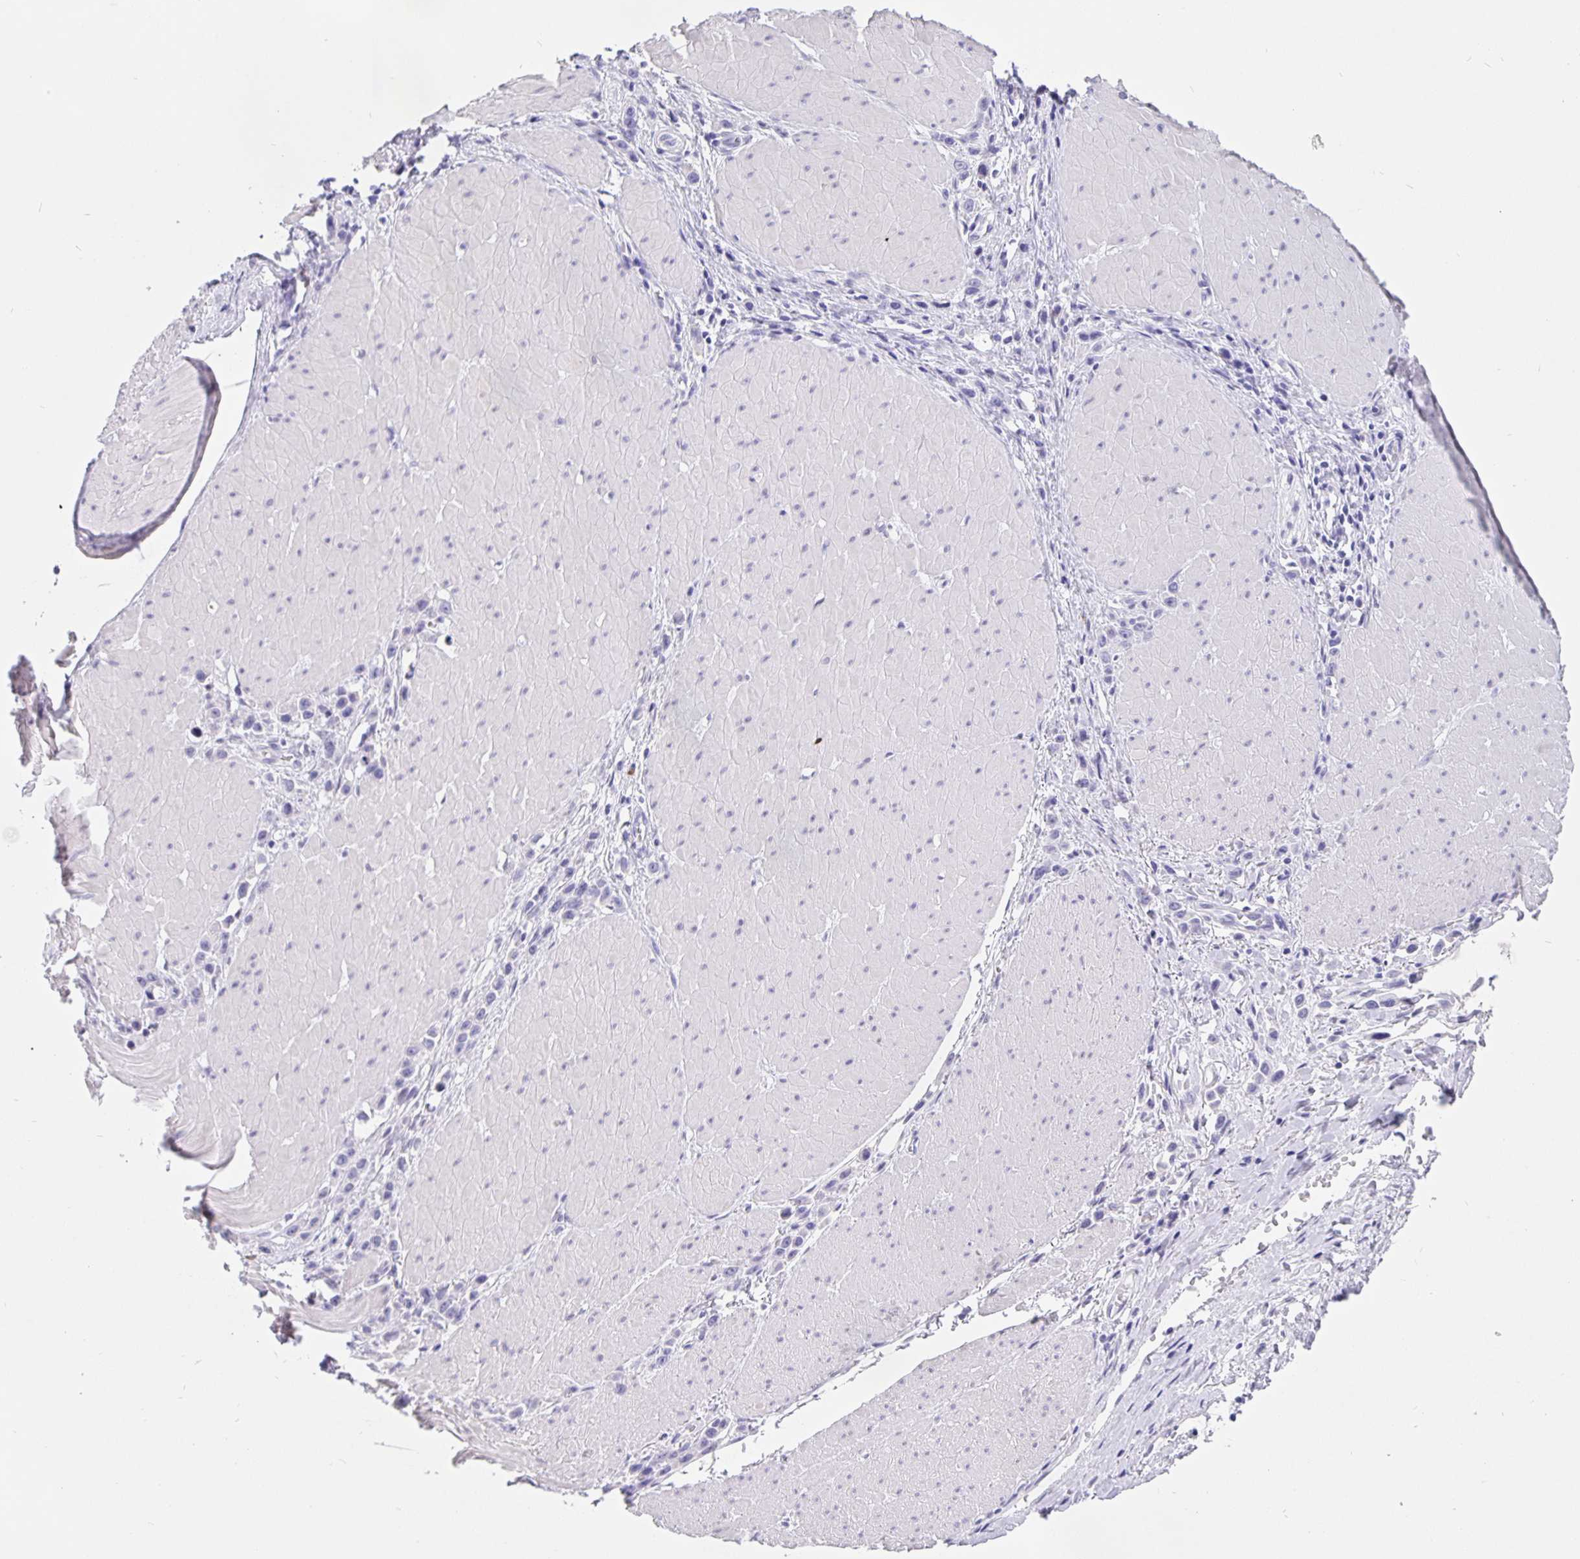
{"staining": {"intensity": "negative", "quantity": "none", "location": "none"}, "tissue": "stomach cancer", "cell_type": "Tumor cells", "image_type": "cancer", "snomed": [{"axis": "morphology", "description": "Adenocarcinoma, NOS"}, {"axis": "topography", "description": "Stomach"}], "caption": "Micrograph shows no protein positivity in tumor cells of stomach cancer (adenocarcinoma) tissue.", "gene": "ERMN", "patient": {"sex": "male", "age": 47}}